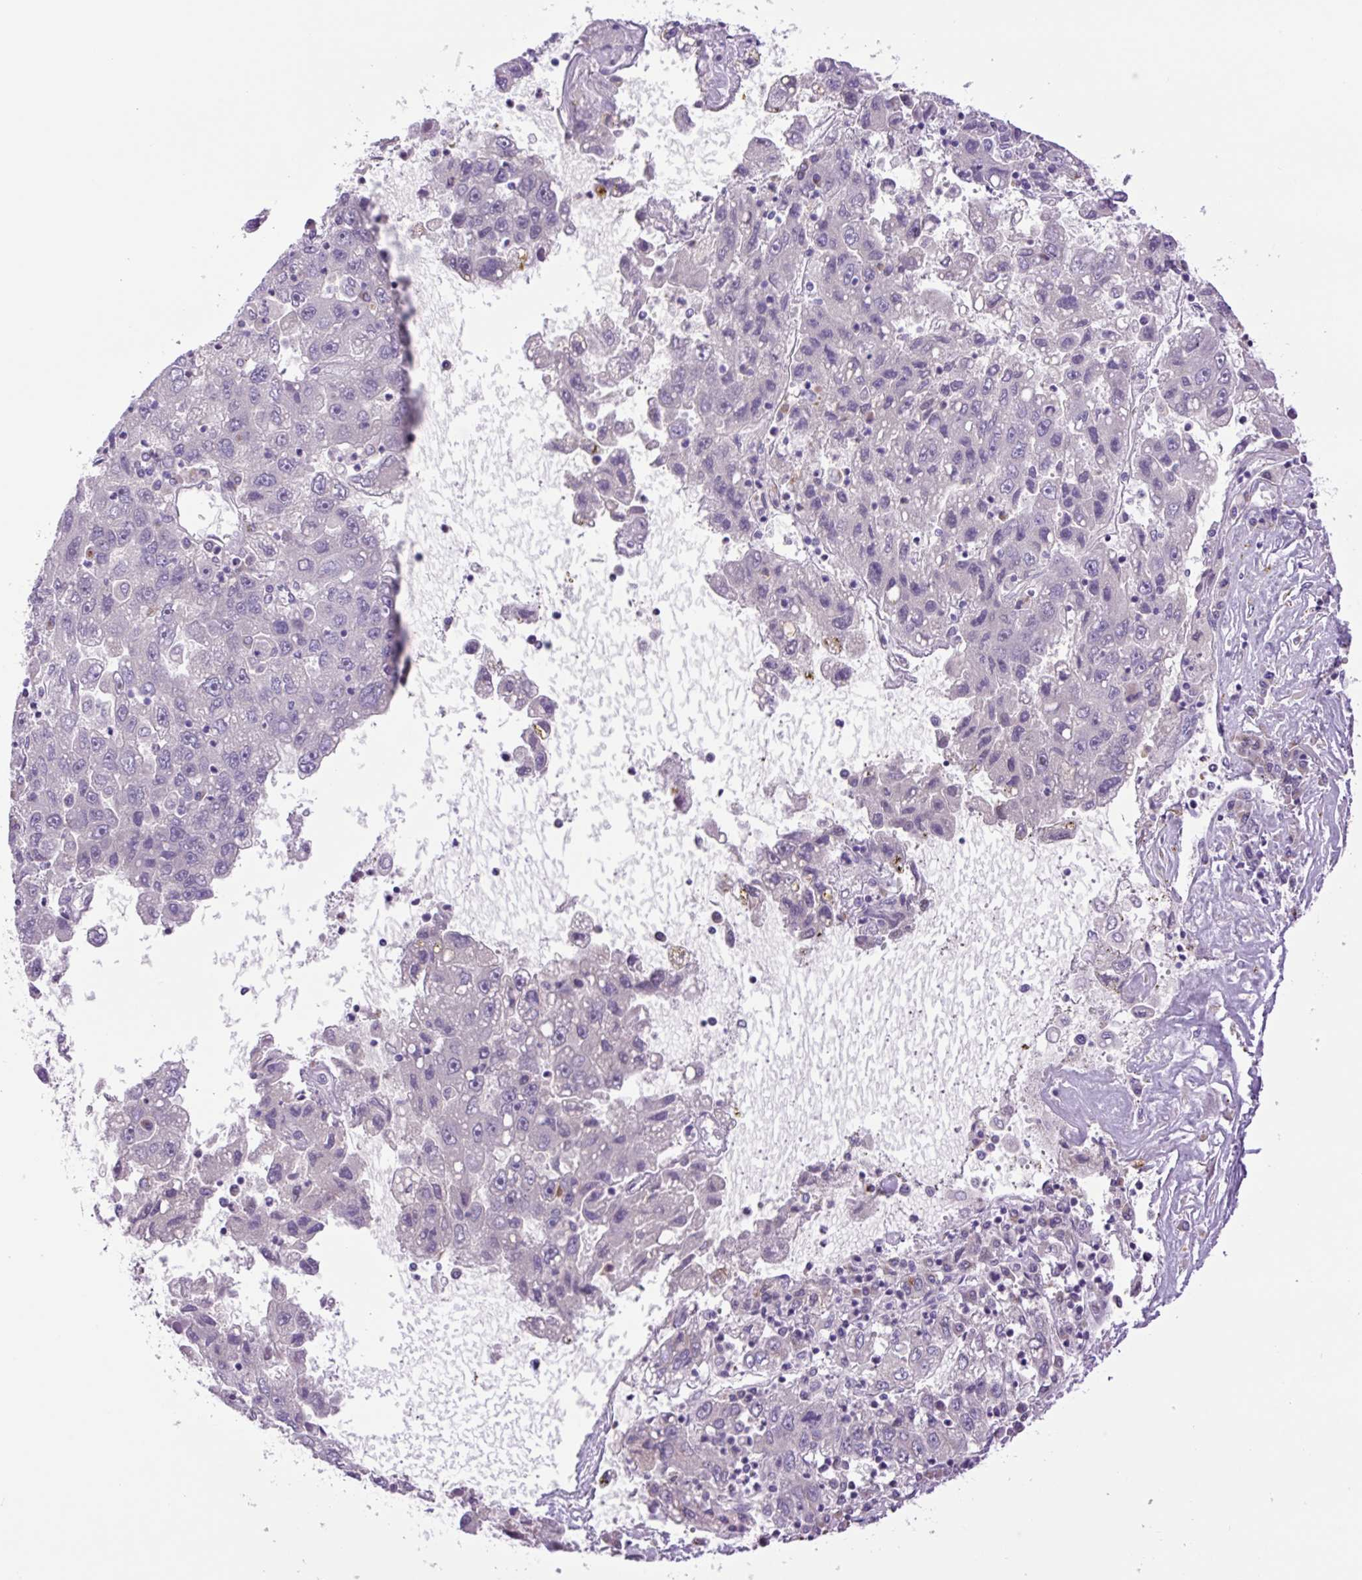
{"staining": {"intensity": "negative", "quantity": "none", "location": "none"}, "tissue": "liver cancer", "cell_type": "Tumor cells", "image_type": "cancer", "snomed": [{"axis": "morphology", "description": "Carcinoma, Hepatocellular, NOS"}, {"axis": "topography", "description": "Liver"}], "caption": "This is an immunohistochemistry (IHC) photomicrograph of human liver cancer. There is no staining in tumor cells.", "gene": "MFSD3", "patient": {"sex": "male", "age": 49}}